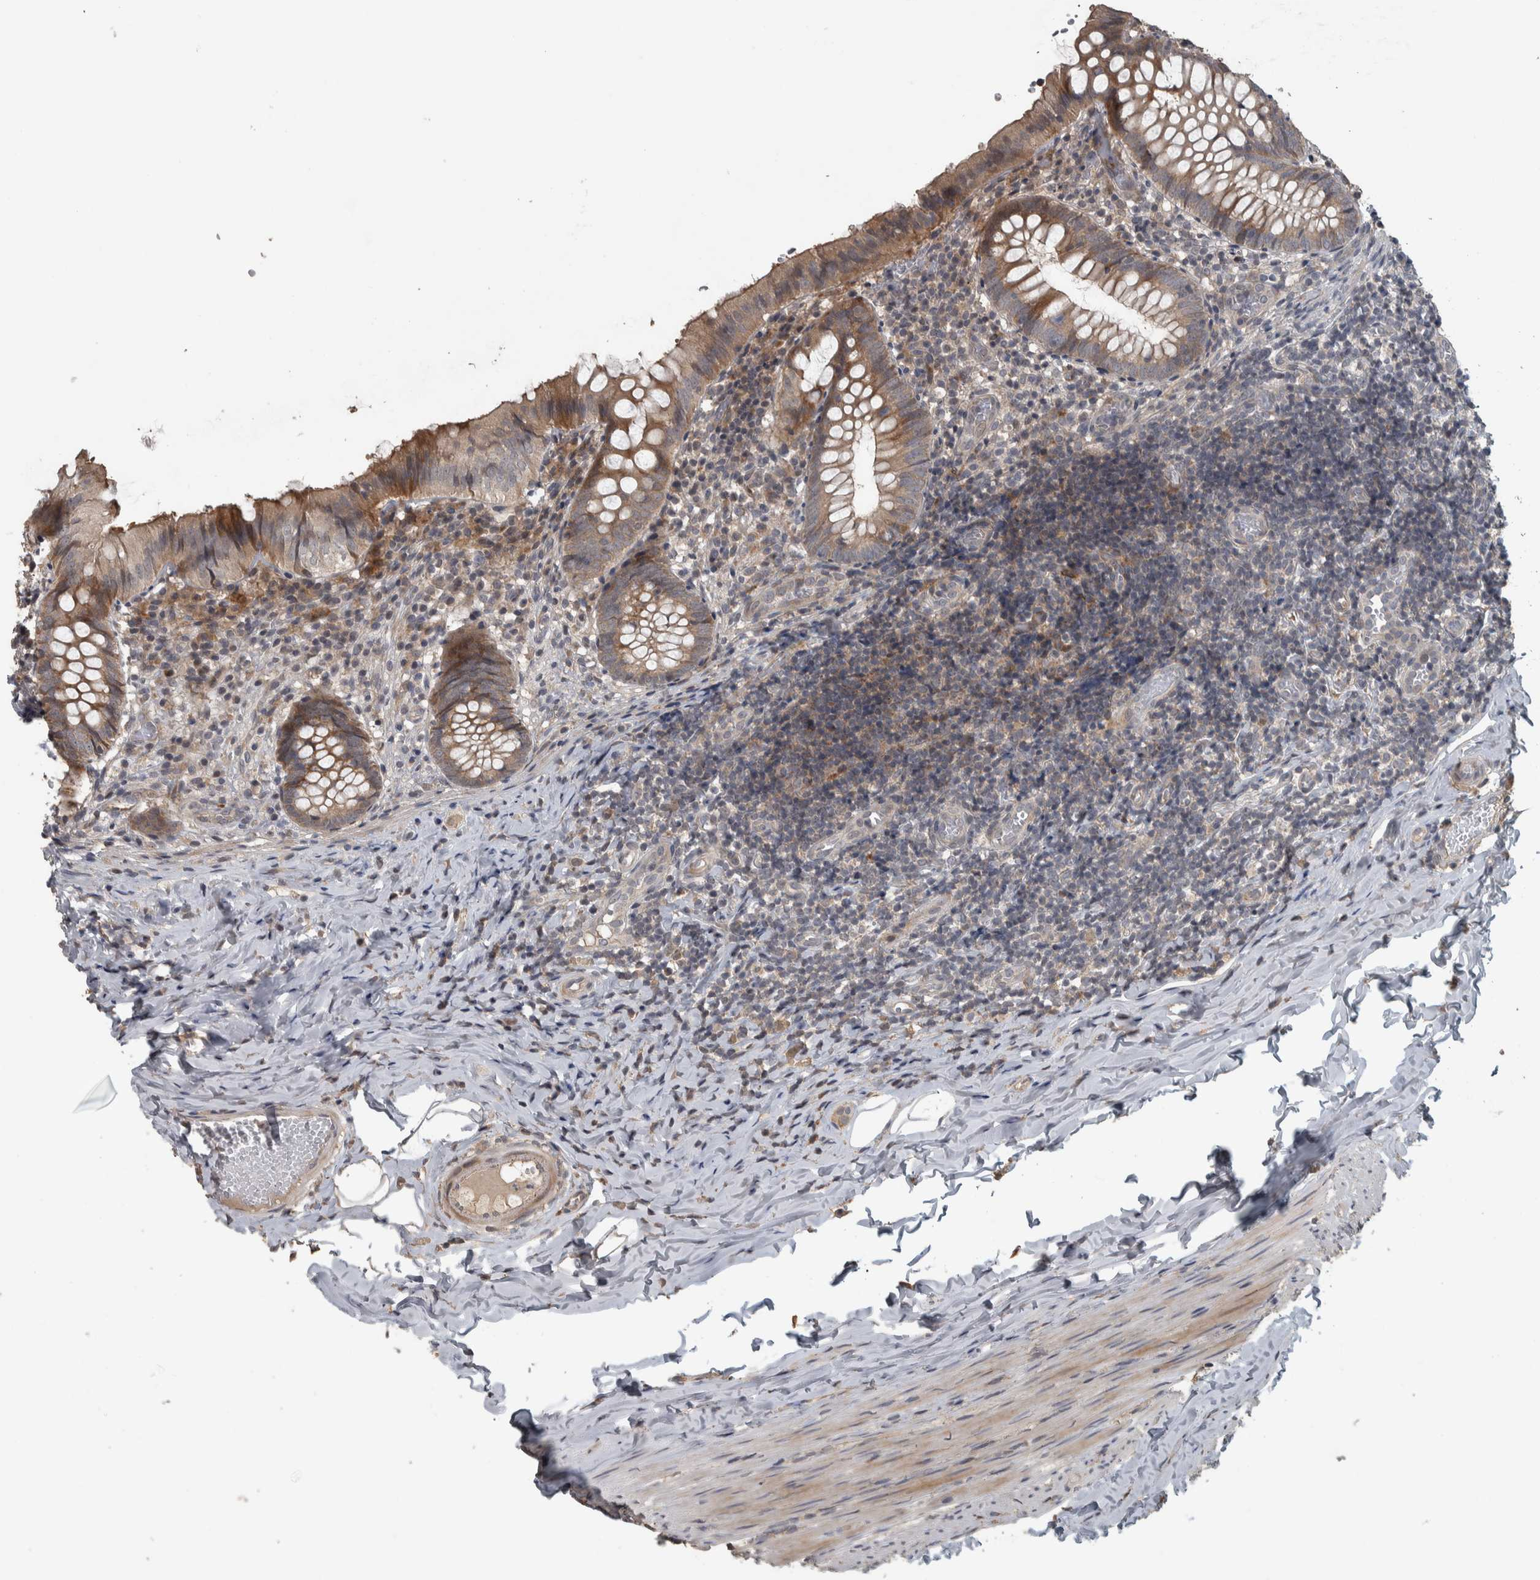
{"staining": {"intensity": "moderate", "quantity": ">75%", "location": "cytoplasmic/membranous"}, "tissue": "appendix", "cell_type": "Glandular cells", "image_type": "normal", "snomed": [{"axis": "morphology", "description": "Normal tissue, NOS"}, {"axis": "topography", "description": "Appendix"}], "caption": "Appendix stained with a brown dye shows moderate cytoplasmic/membranous positive positivity in about >75% of glandular cells.", "gene": "ERAL1", "patient": {"sex": "male", "age": 8}}